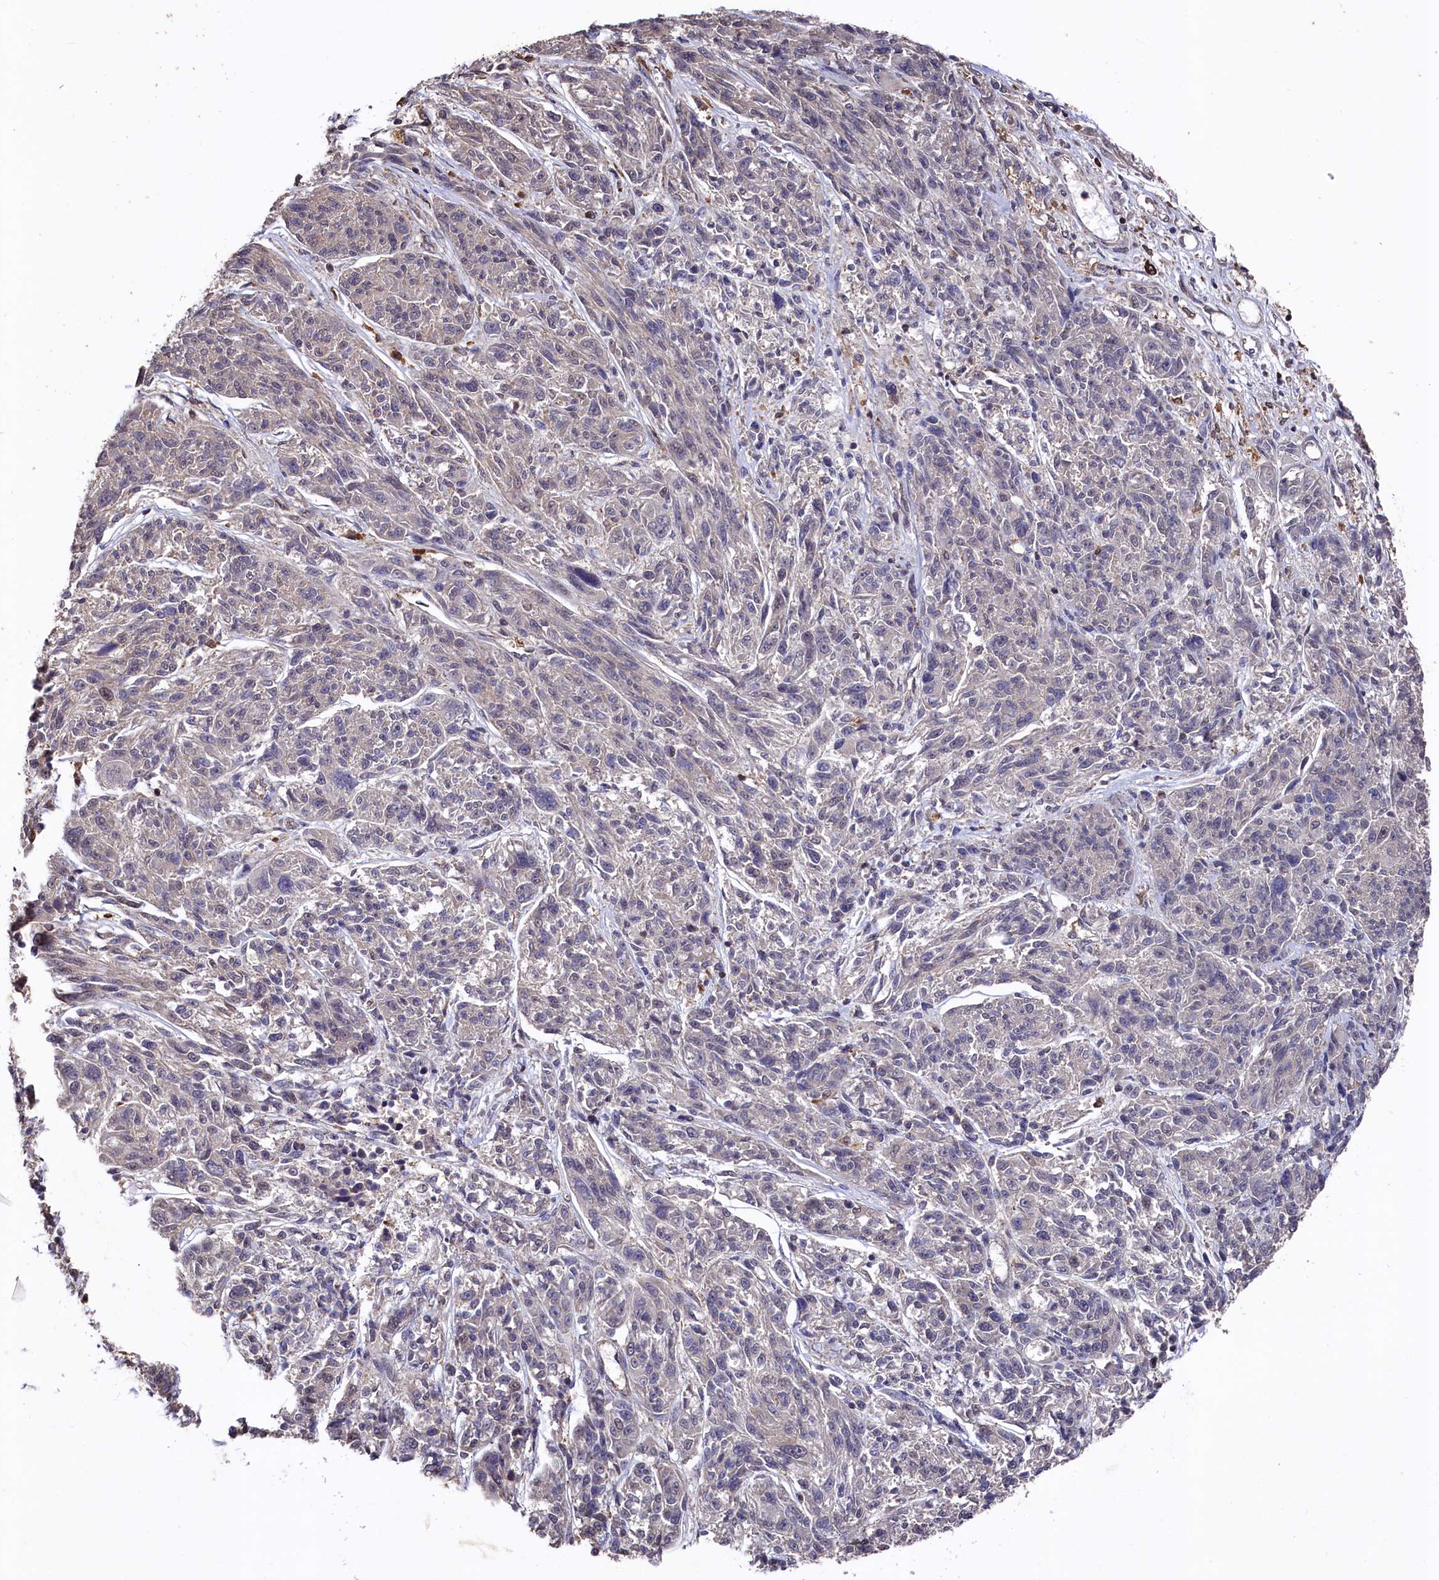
{"staining": {"intensity": "negative", "quantity": "none", "location": "none"}, "tissue": "melanoma", "cell_type": "Tumor cells", "image_type": "cancer", "snomed": [{"axis": "morphology", "description": "Malignant melanoma, NOS"}, {"axis": "topography", "description": "Skin"}], "caption": "This photomicrograph is of melanoma stained with immunohistochemistry to label a protein in brown with the nuclei are counter-stained blue. There is no expression in tumor cells.", "gene": "PLEKHO2", "patient": {"sex": "male", "age": 53}}